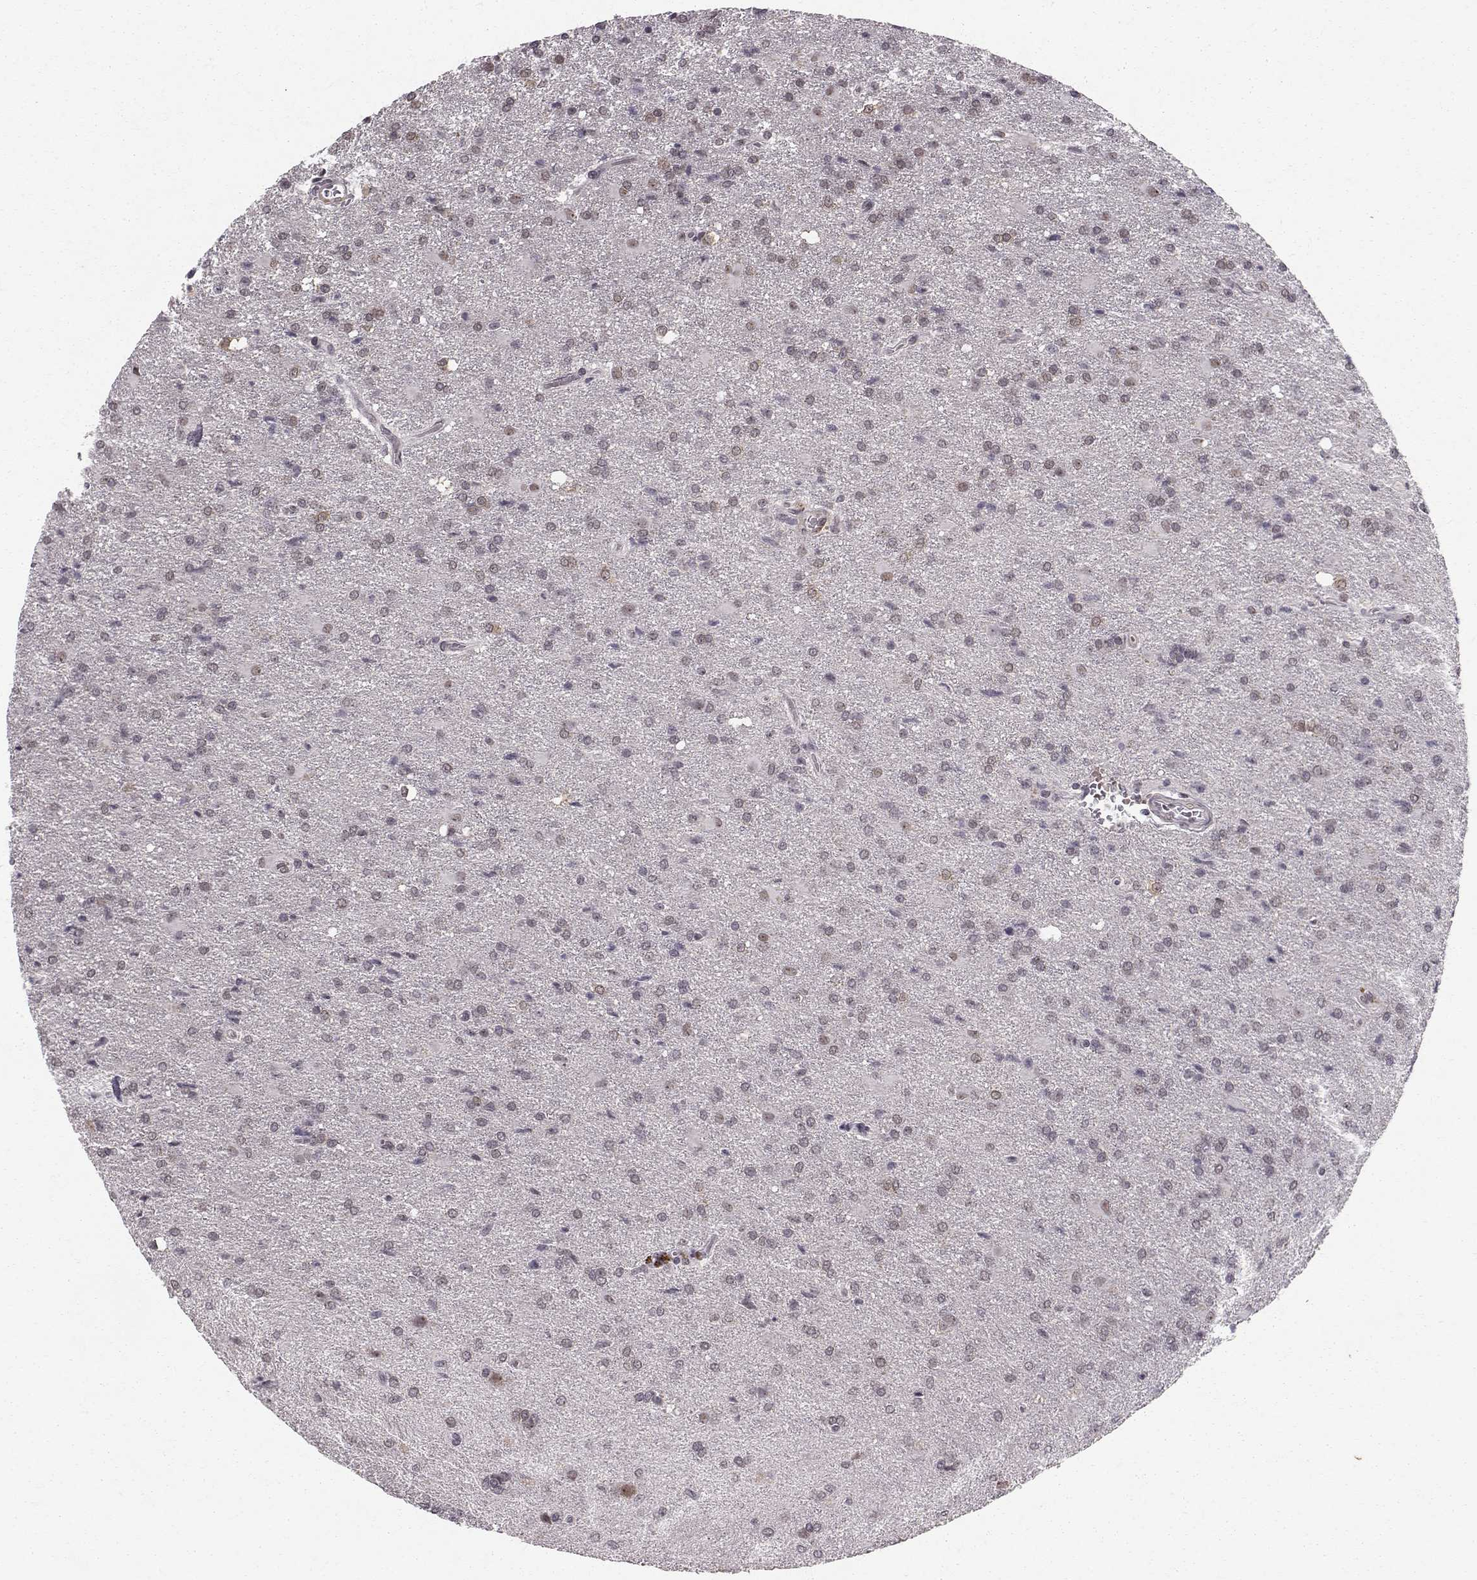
{"staining": {"intensity": "weak", "quantity": "<25%", "location": "cytoplasmic/membranous"}, "tissue": "glioma", "cell_type": "Tumor cells", "image_type": "cancer", "snomed": [{"axis": "morphology", "description": "Glioma, malignant, High grade"}, {"axis": "topography", "description": "Brain"}], "caption": "The immunohistochemistry histopathology image has no significant staining in tumor cells of malignant glioma (high-grade) tissue.", "gene": "RPP38", "patient": {"sex": "male", "age": 68}}